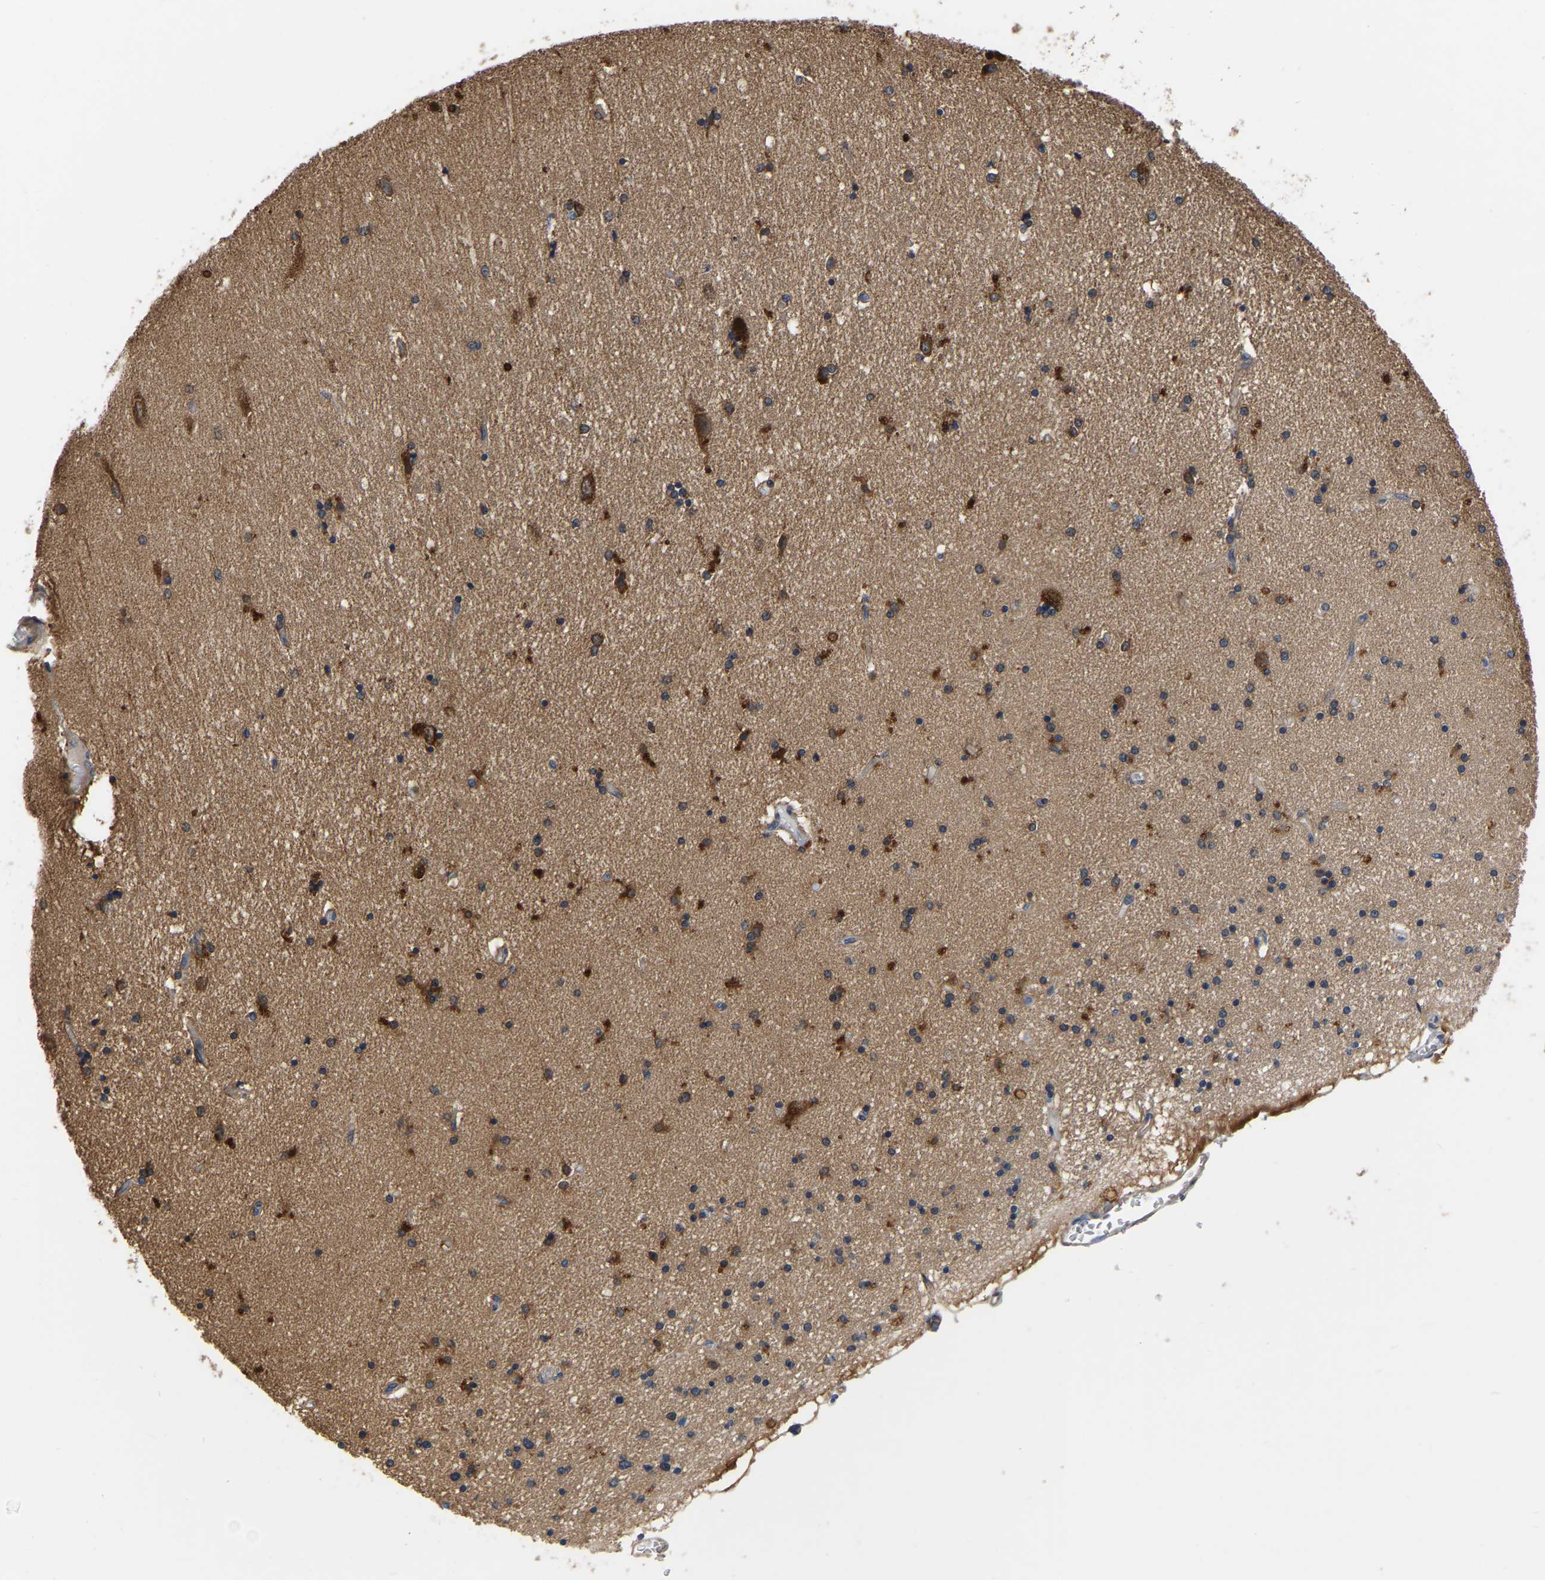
{"staining": {"intensity": "moderate", "quantity": ">75%", "location": "cytoplasmic/membranous"}, "tissue": "hippocampus", "cell_type": "Glial cells", "image_type": "normal", "snomed": [{"axis": "morphology", "description": "Normal tissue, NOS"}, {"axis": "topography", "description": "Hippocampus"}], "caption": "Immunohistochemistry staining of benign hippocampus, which reveals medium levels of moderate cytoplasmic/membranous staining in approximately >75% of glial cells indicating moderate cytoplasmic/membranous protein positivity. The staining was performed using DAB (brown) for protein detection and nuclei were counterstained in hematoxylin (blue).", "gene": "GARS1", "patient": {"sex": "female", "age": 54}}